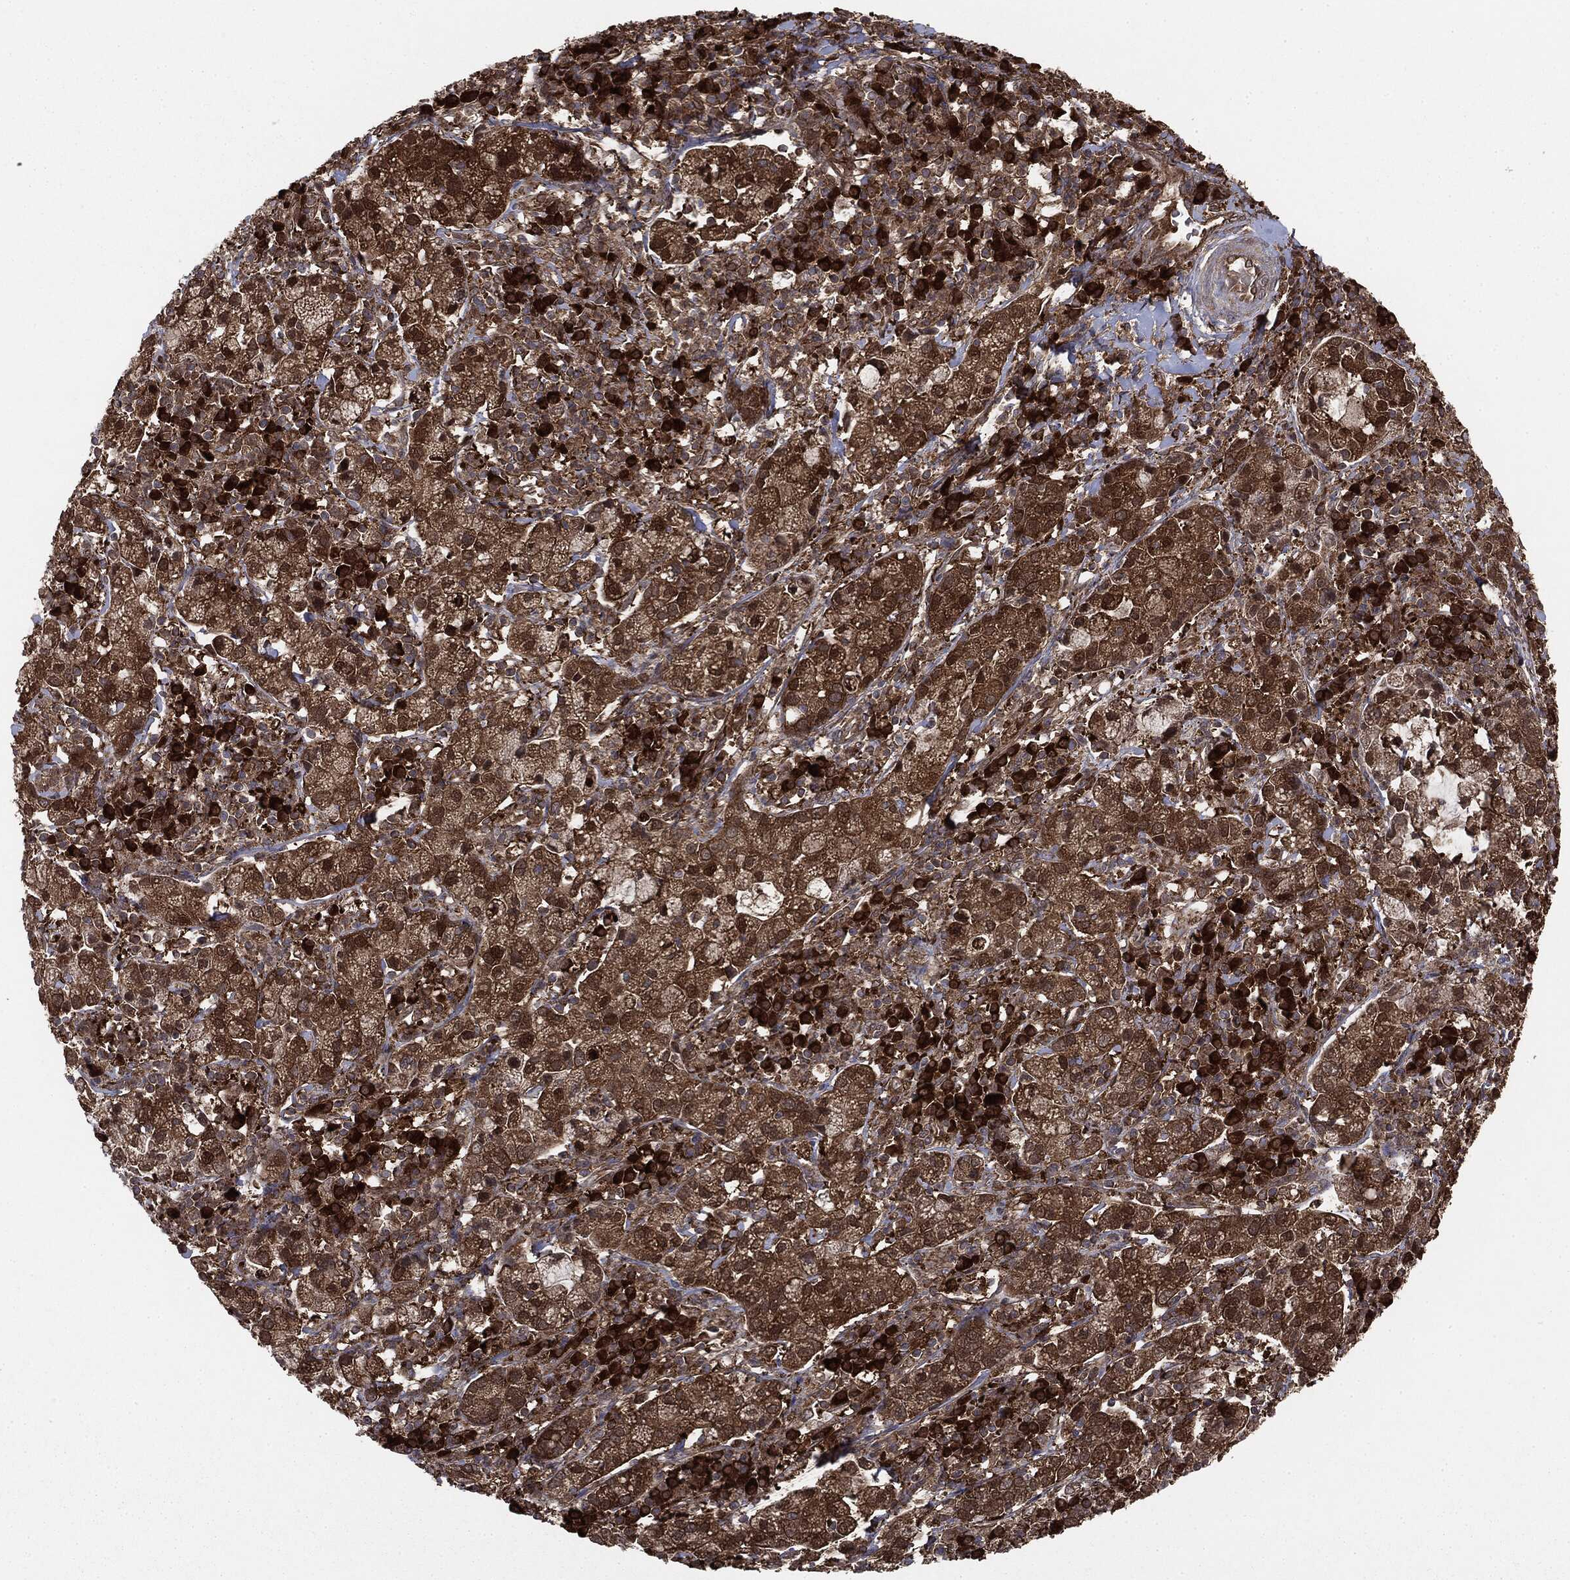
{"staining": {"intensity": "strong", "quantity": ">75%", "location": "cytoplasmic/membranous"}, "tissue": "cervical cancer", "cell_type": "Tumor cells", "image_type": "cancer", "snomed": [{"axis": "morphology", "description": "Normal tissue, NOS"}, {"axis": "morphology", "description": "Adenocarcinoma, NOS"}, {"axis": "topography", "description": "Cervix"}], "caption": "A micrograph of human cervical cancer stained for a protein reveals strong cytoplasmic/membranous brown staining in tumor cells. (DAB (3,3'-diaminobenzidine) IHC, brown staining for protein, blue staining for nuclei).", "gene": "NME1", "patient": {"sex": "female", "age": 44}}